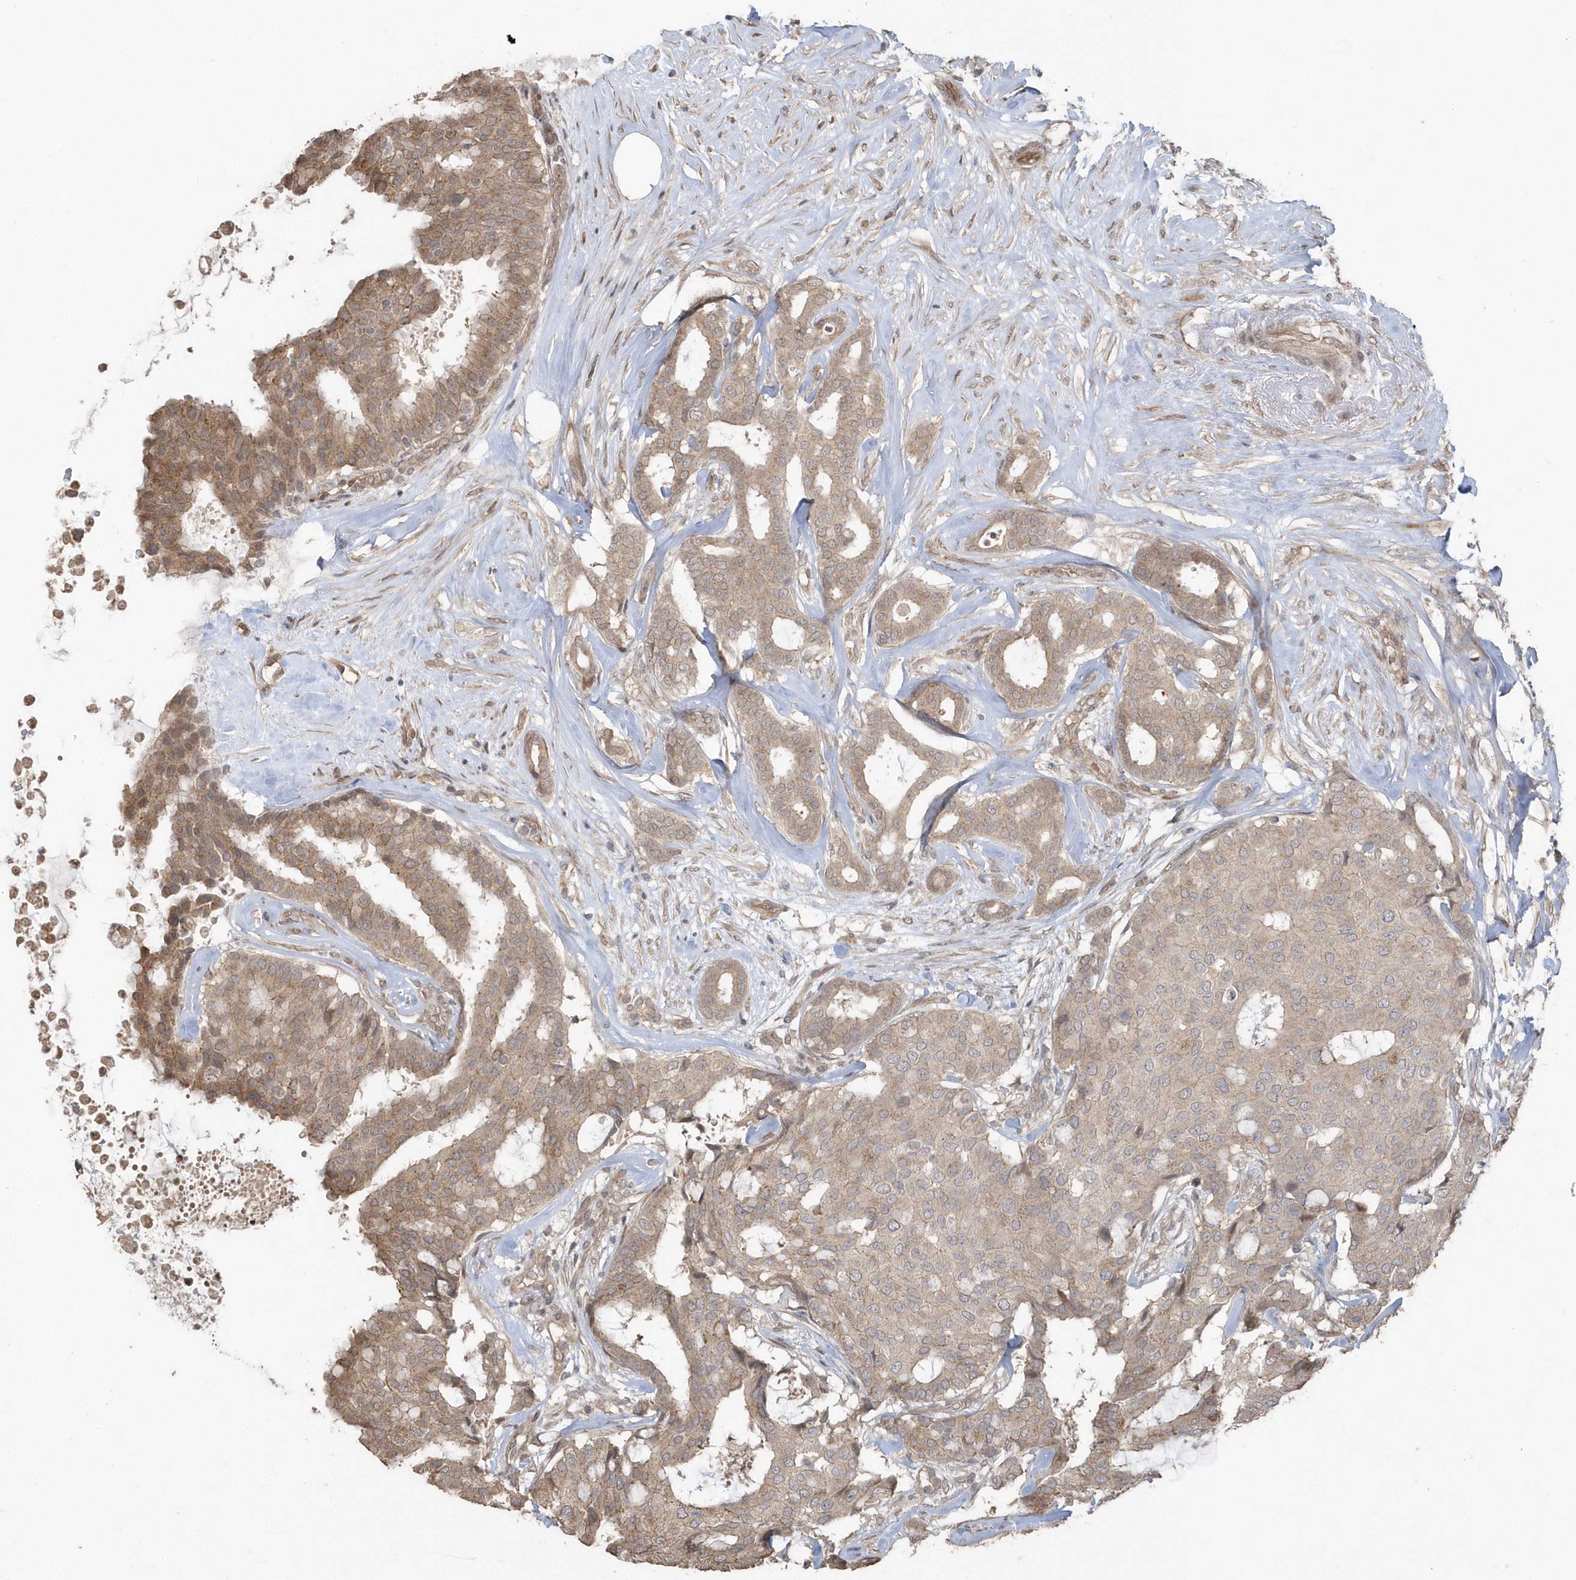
{"staining": {"intensity": "moderate", "quantity": ">75%", "location": "cytoplasmic/membranous"}, "tissue": "breast cancer", "cell_type": "Tumor cells", "image_type": "cancer", "snomed": [{"axis": "morphology", "description": "Duct carcinoma"}, {"axis": "topography", "description": "Breast"}], "caption": "Human breast cancer stained with a protein marker reveals moderate staining in tumor cells.", "gene": "HERPUD1", "patient": {"sex": "female", "age": 75}}